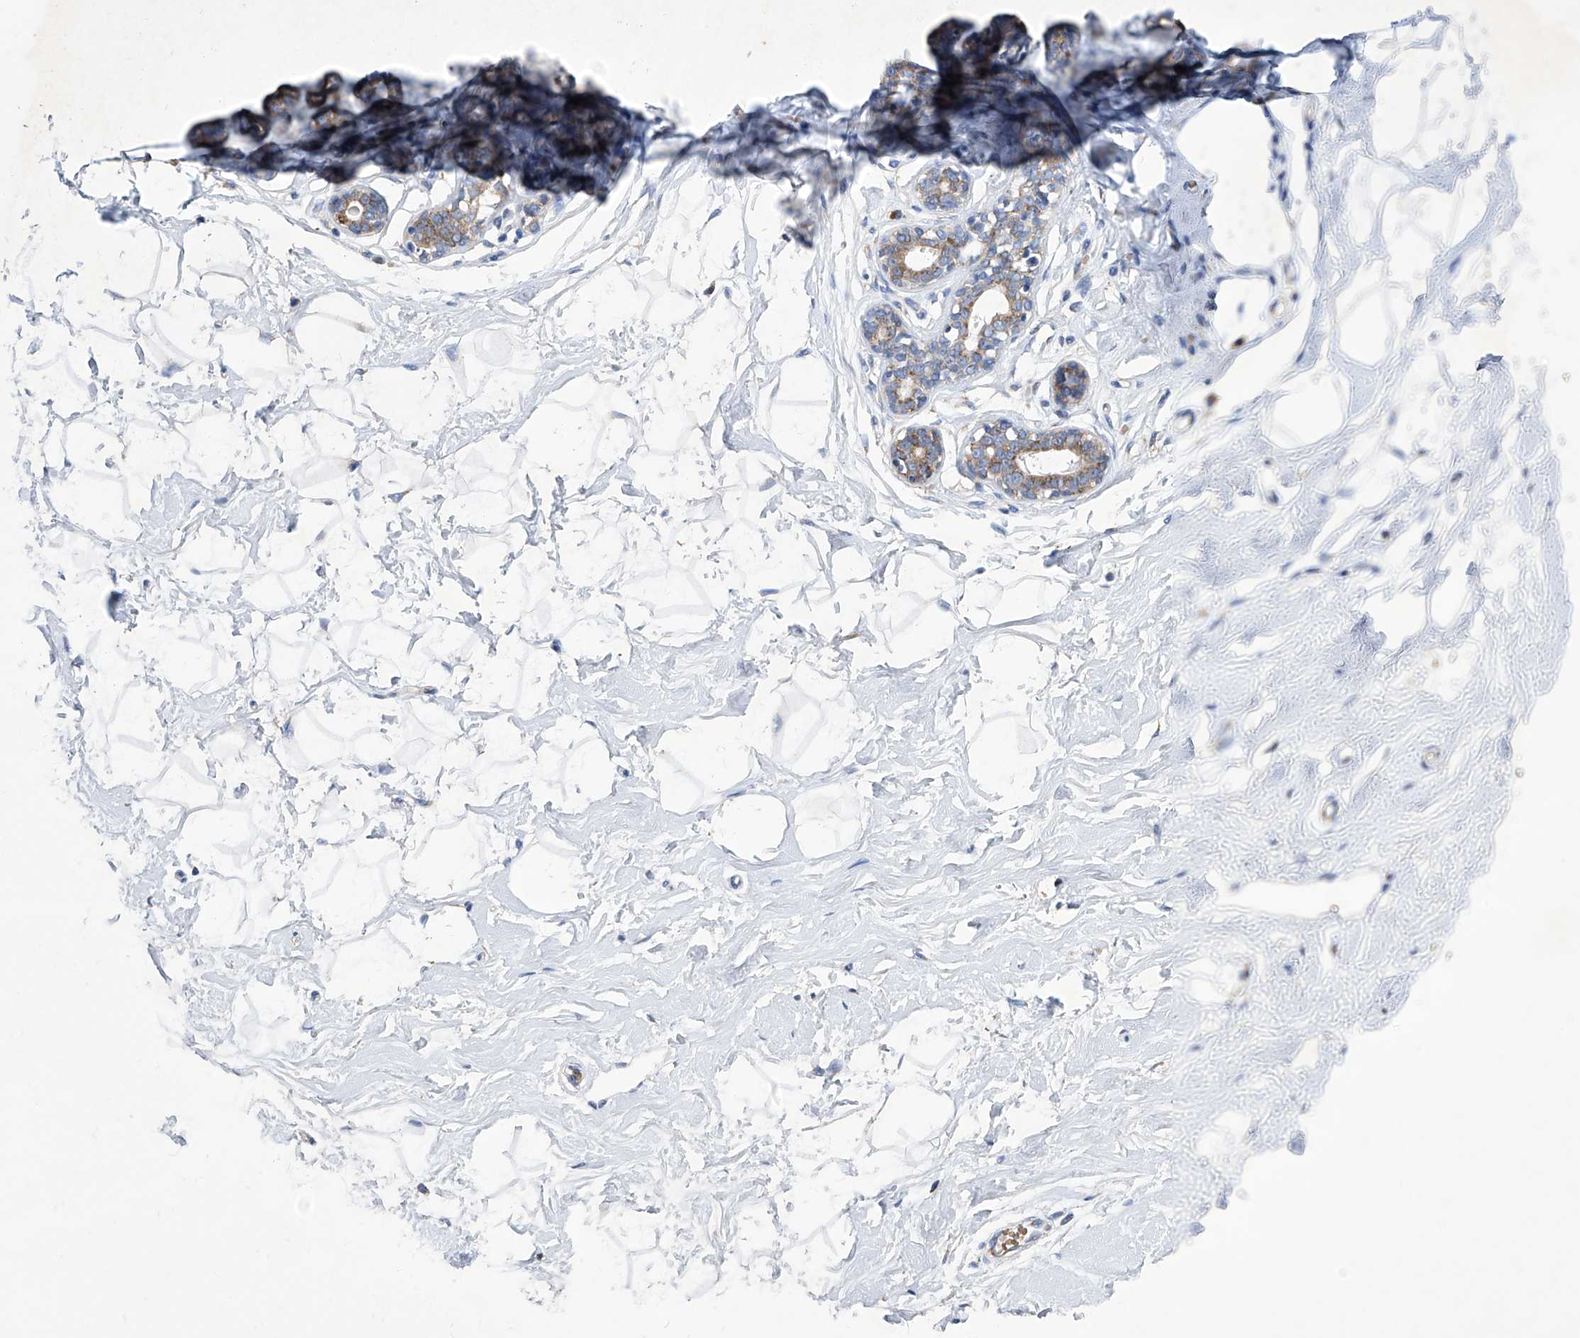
{"staining": {"intensity": "negative", "quantity": "none", "location": "none"}, "tissue": "breast", "cell_type": "Adipocytes", "image_type": "normal", "snomed": [{"axis": "morphology", "description": "Normal tissue, NOS"}, {"axis": "morphology", "description": "Adenoma, NOS"}, {"axis": "topography", "description": "Breast"}], "caption": "Breast stained for a protein using IHC displays no staining adipocytes.", "gene": "TJAP1", "patient": {"sex": "female", "age": 23}}